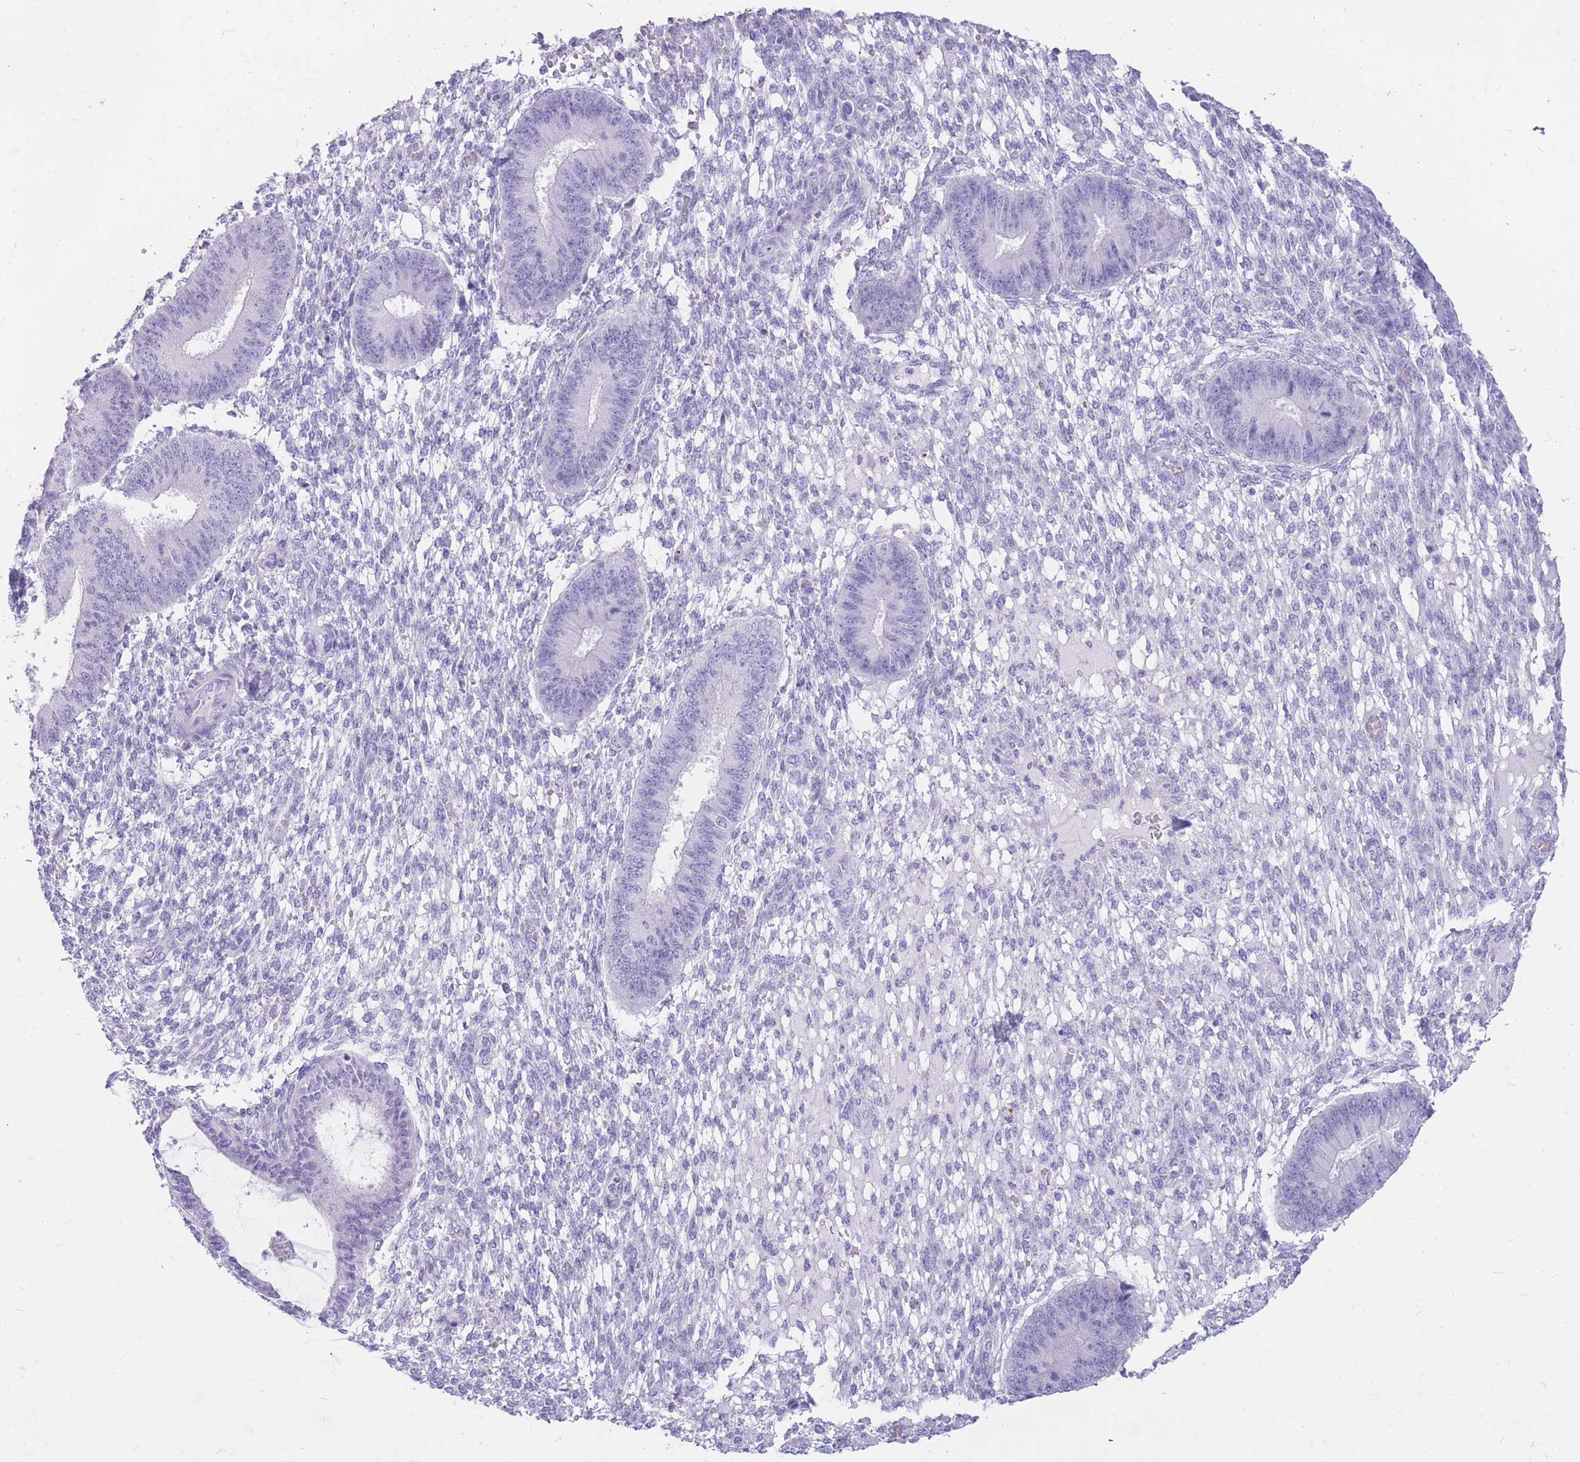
{"staining": {"intensity": "negative", "quantity": "none", "location": "none"}, "tissue": "endometrium", "cell_type": "Cells in endometrial stroma", "image_type": "normal", "snomed": [{"axis": "morphology", "description": "Normal tissue, NOS"}, {"axis": "topography", "description": "Endometrium"}], "caption": "High power microscopy image of an immunohistochemistry micrograph of normal endometrium, revealing no significant expression in cells in endometrial stroma.", "gene": "CYP21A2", "patient": {"sex": "female", "age": 49}}